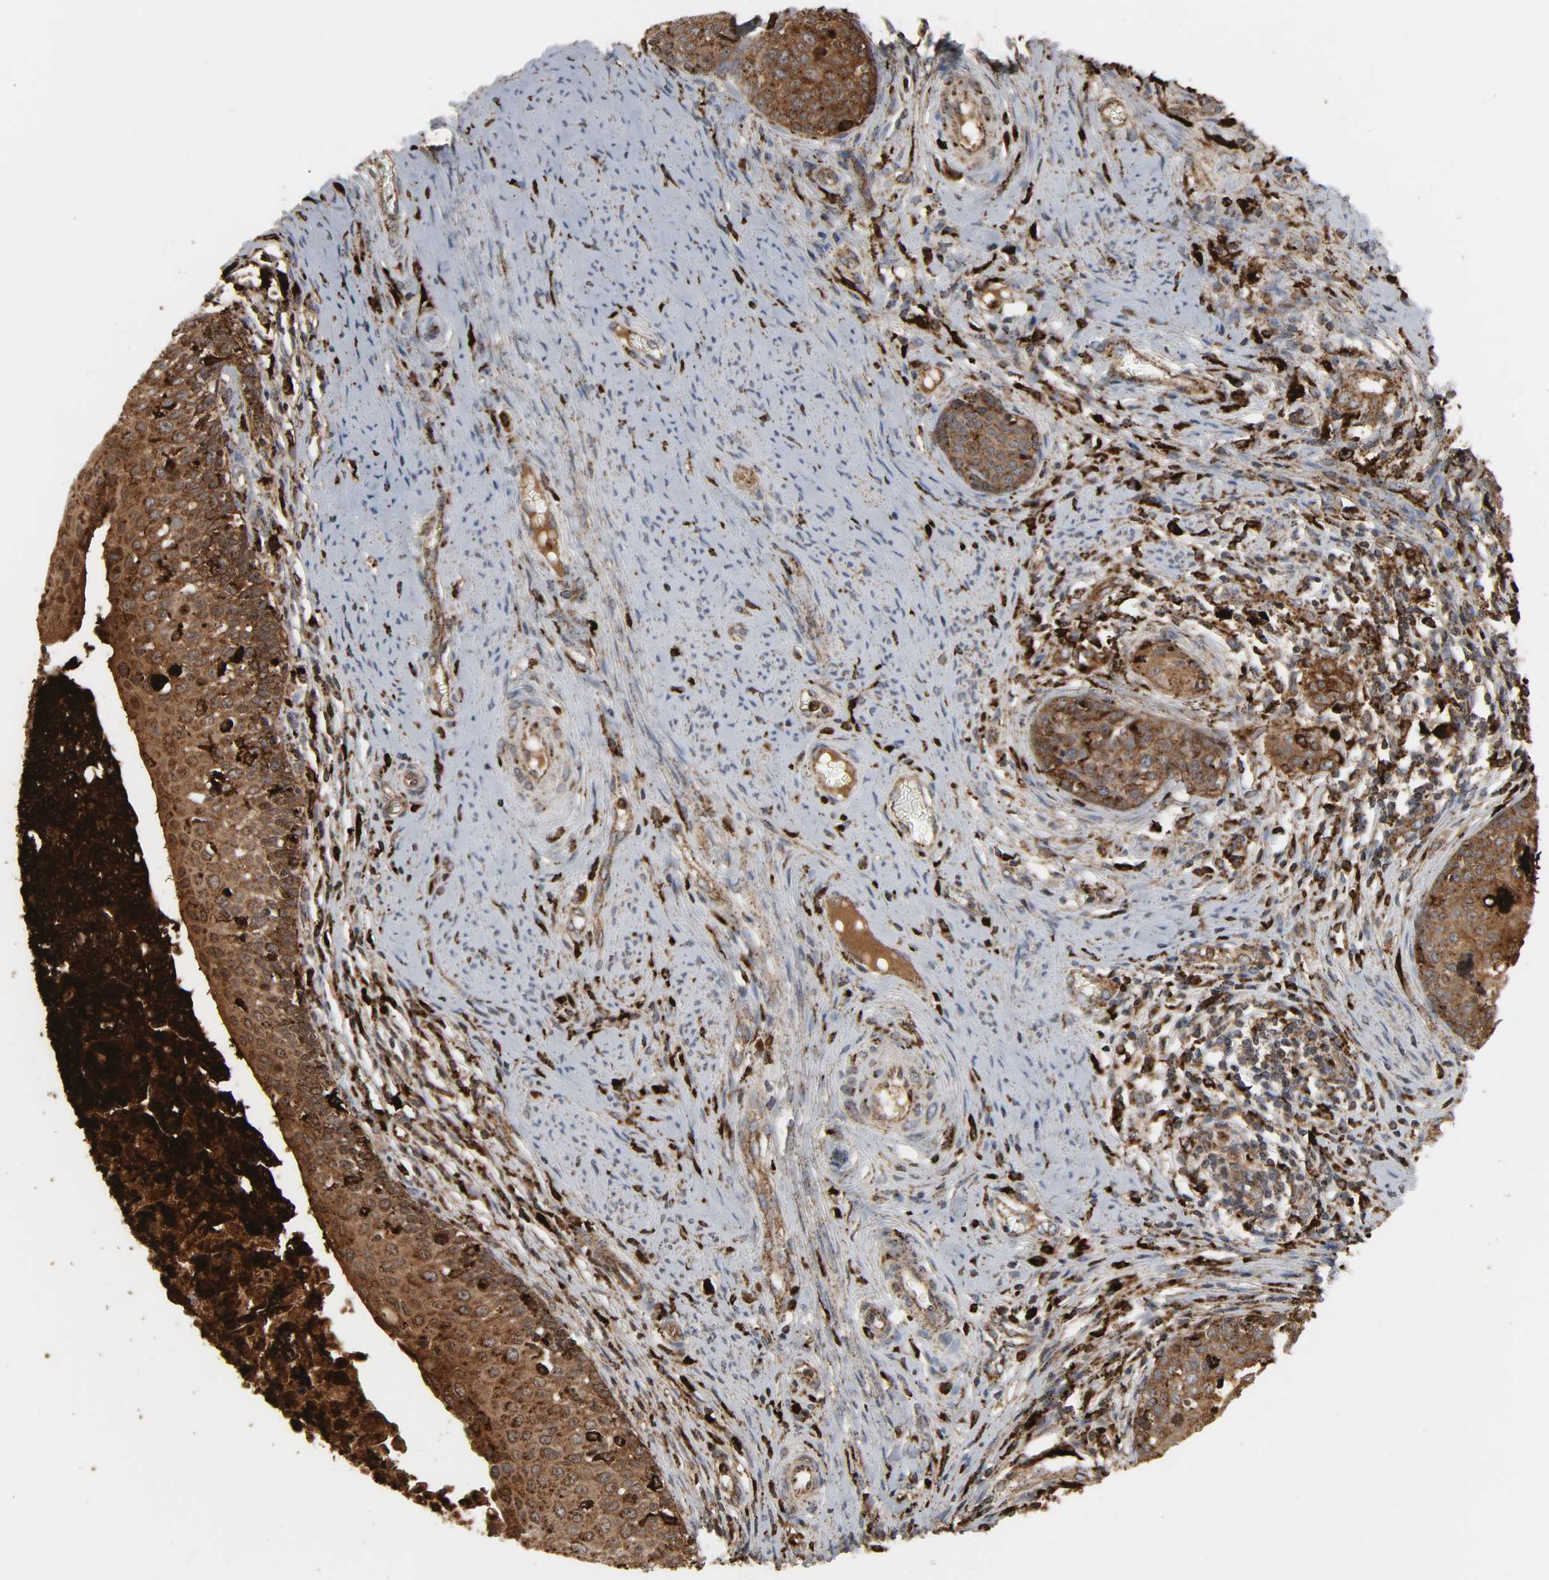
{"staining": {"intensity": "strong", "quantity": ">75%", "location": "nuclear"}, "tissue": "cervical cancer", "cell_type": "Tumor cells", "image_type": "cancer", "snomed": [{"axis": "morphology", "description": "Squamous cell carcinoma, NOS"}, {"axis": "morphology", "description": "Adenocarcinoma, NOS"}, {"axis": "topography", "description": "Cervix"}], "caption": "A micrograph of cervical cancer stained for a protein exhibits strong nuclear brown staining in tumor cells.", "gene": "PSAP", "patient": {"sex": "female", "age": 52}}